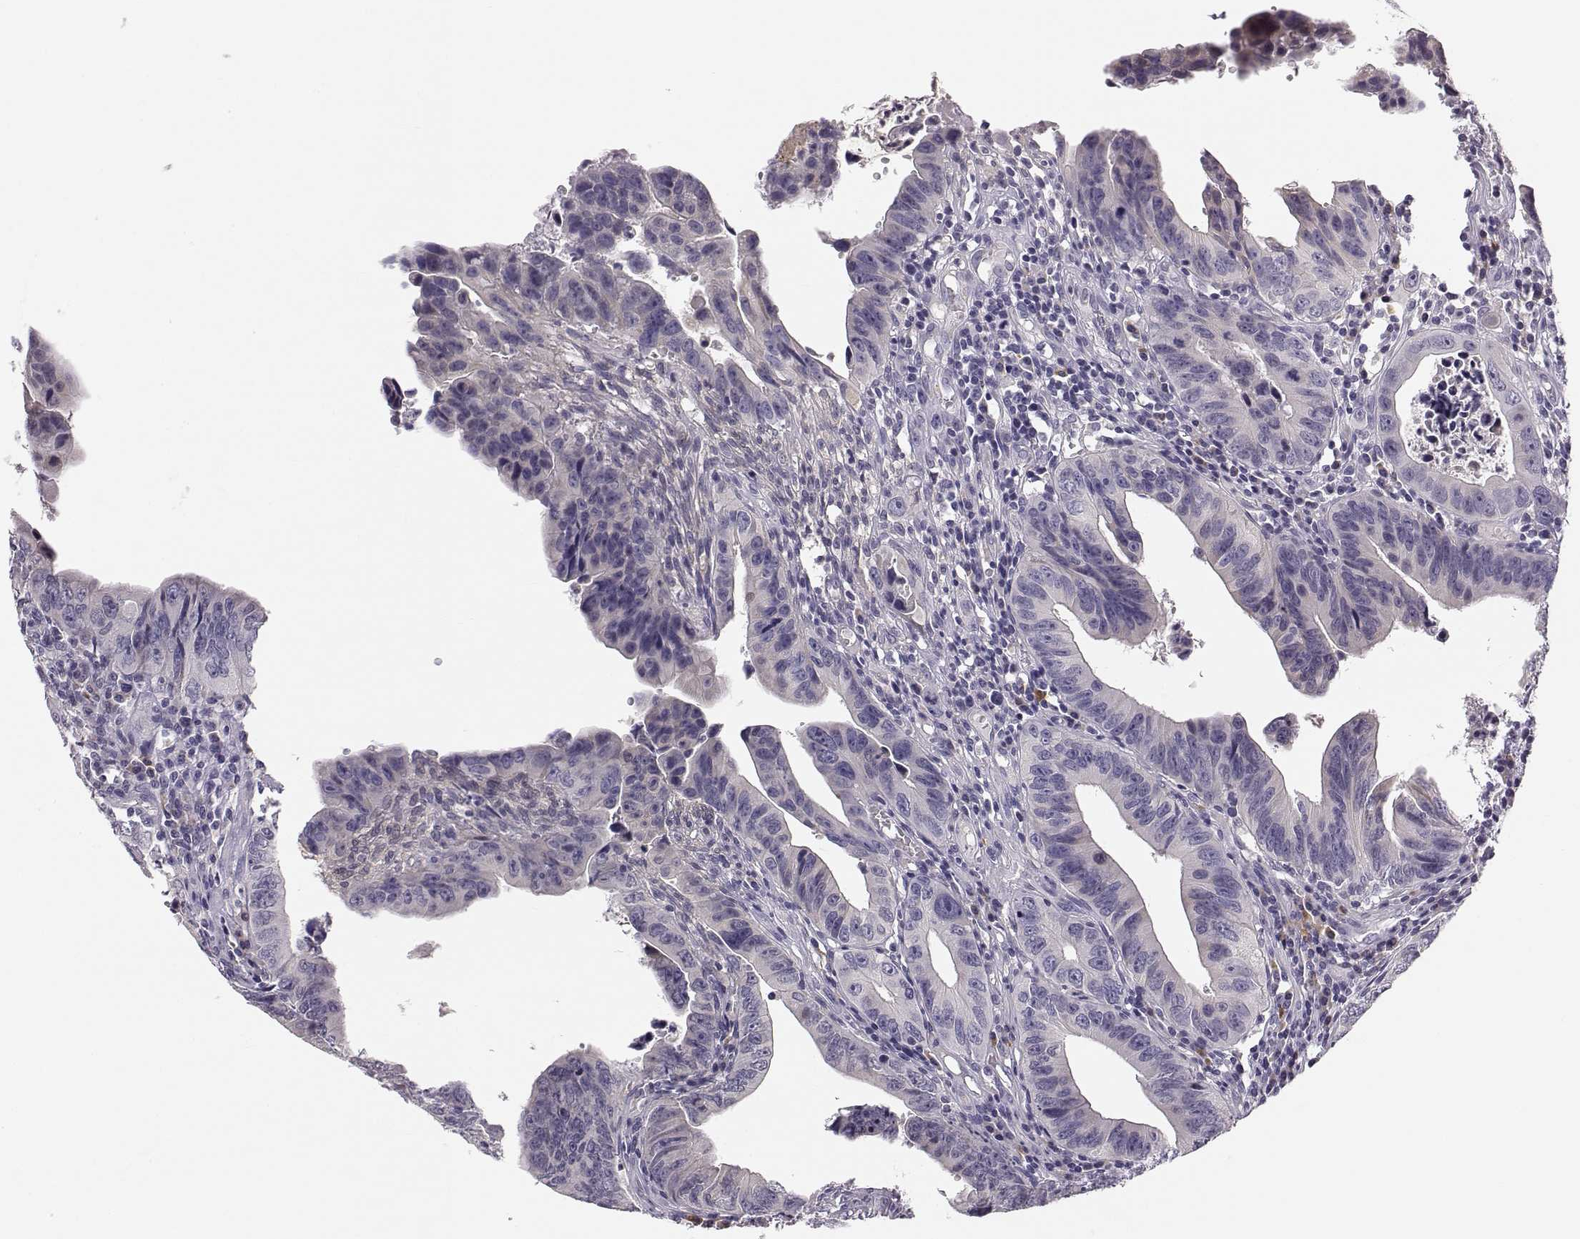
{"staining": {"intensity": "weak", "quantity": "25%-75%", "location": "cytoplasmic/membranous"}, "tissue": "colorectal cancer", "cell_type": "Tumor cells", "image_type": "cancer", "snomed": [{"axis": "morphology", "description": "Adenocarcinoma, NOS"}, {"axis": "topography", "description": "Colon"}], "caption": "Immunohistochemistry (IHC) image of human colorectal cancer (adenocarcinoma) stained for a protein (brown), which reveals low levels of weak cytoplasmic/membranous expression in about 25%-75% of tumor cells.", "gene": "ACSL6", "patient": {"sex": "female", "age": 87}}